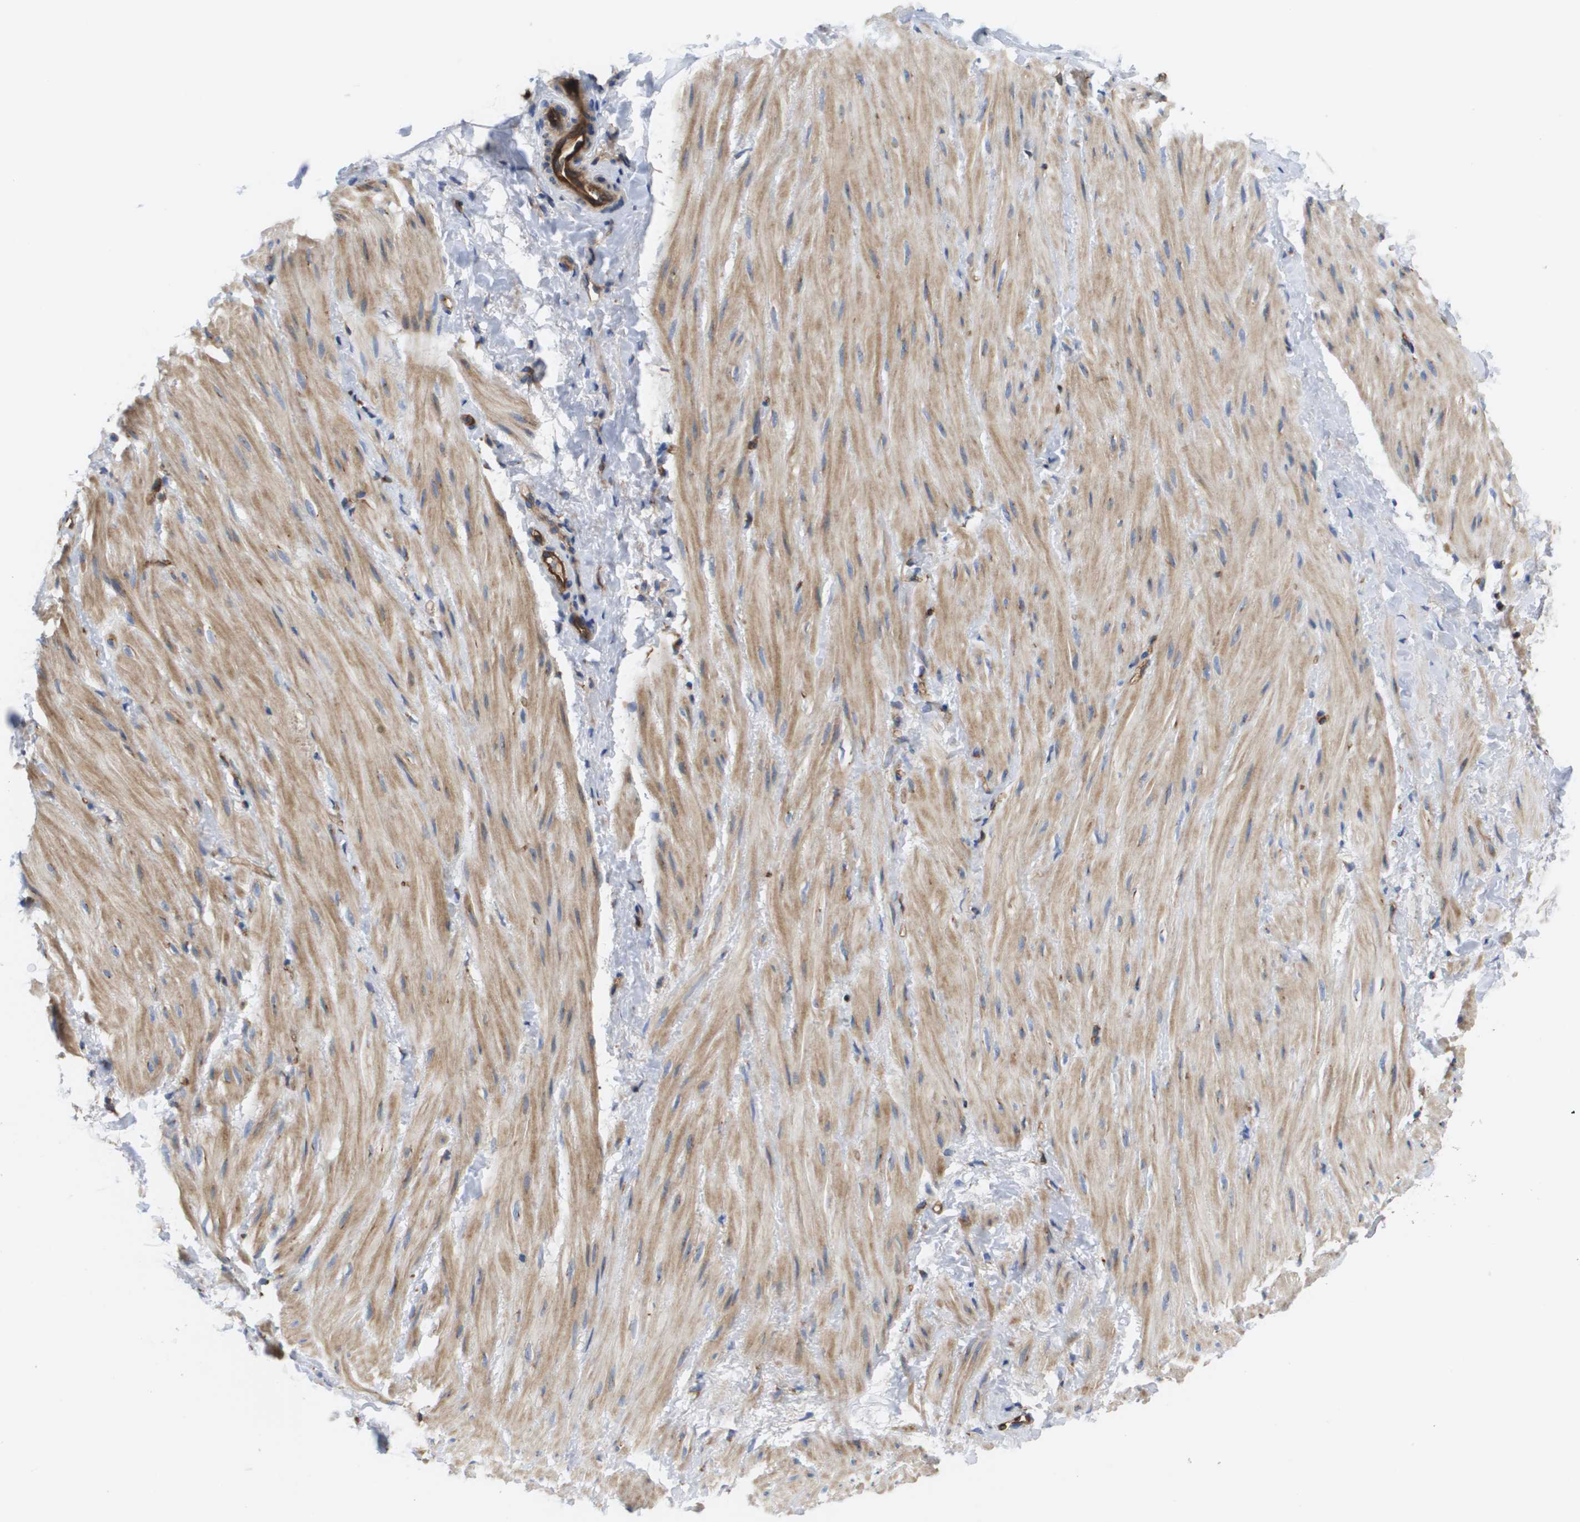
{"staining": {"intensity": "moderate", "quantity": "25%-75%", "location": "cytoplasmic/membranous"}, "tissue": "smooth muscle", "cell_type": "Smooth muscle cells", "image_type": "normal", "snomed": [{"axis": "morphology", "description": "Normal tissue, NOS"}, {"axis": "topography", "description": "Smooth muscle"}], "caption": "Immunohistochemical staining of unremarkable human smooth muscle reveals medium levels of moderate cytoplasmic/membranous expression in approximately 25%-75% of smooth muscle cells.", "gene": "BST2", "patient": {"sex": "male", "age": 16}}